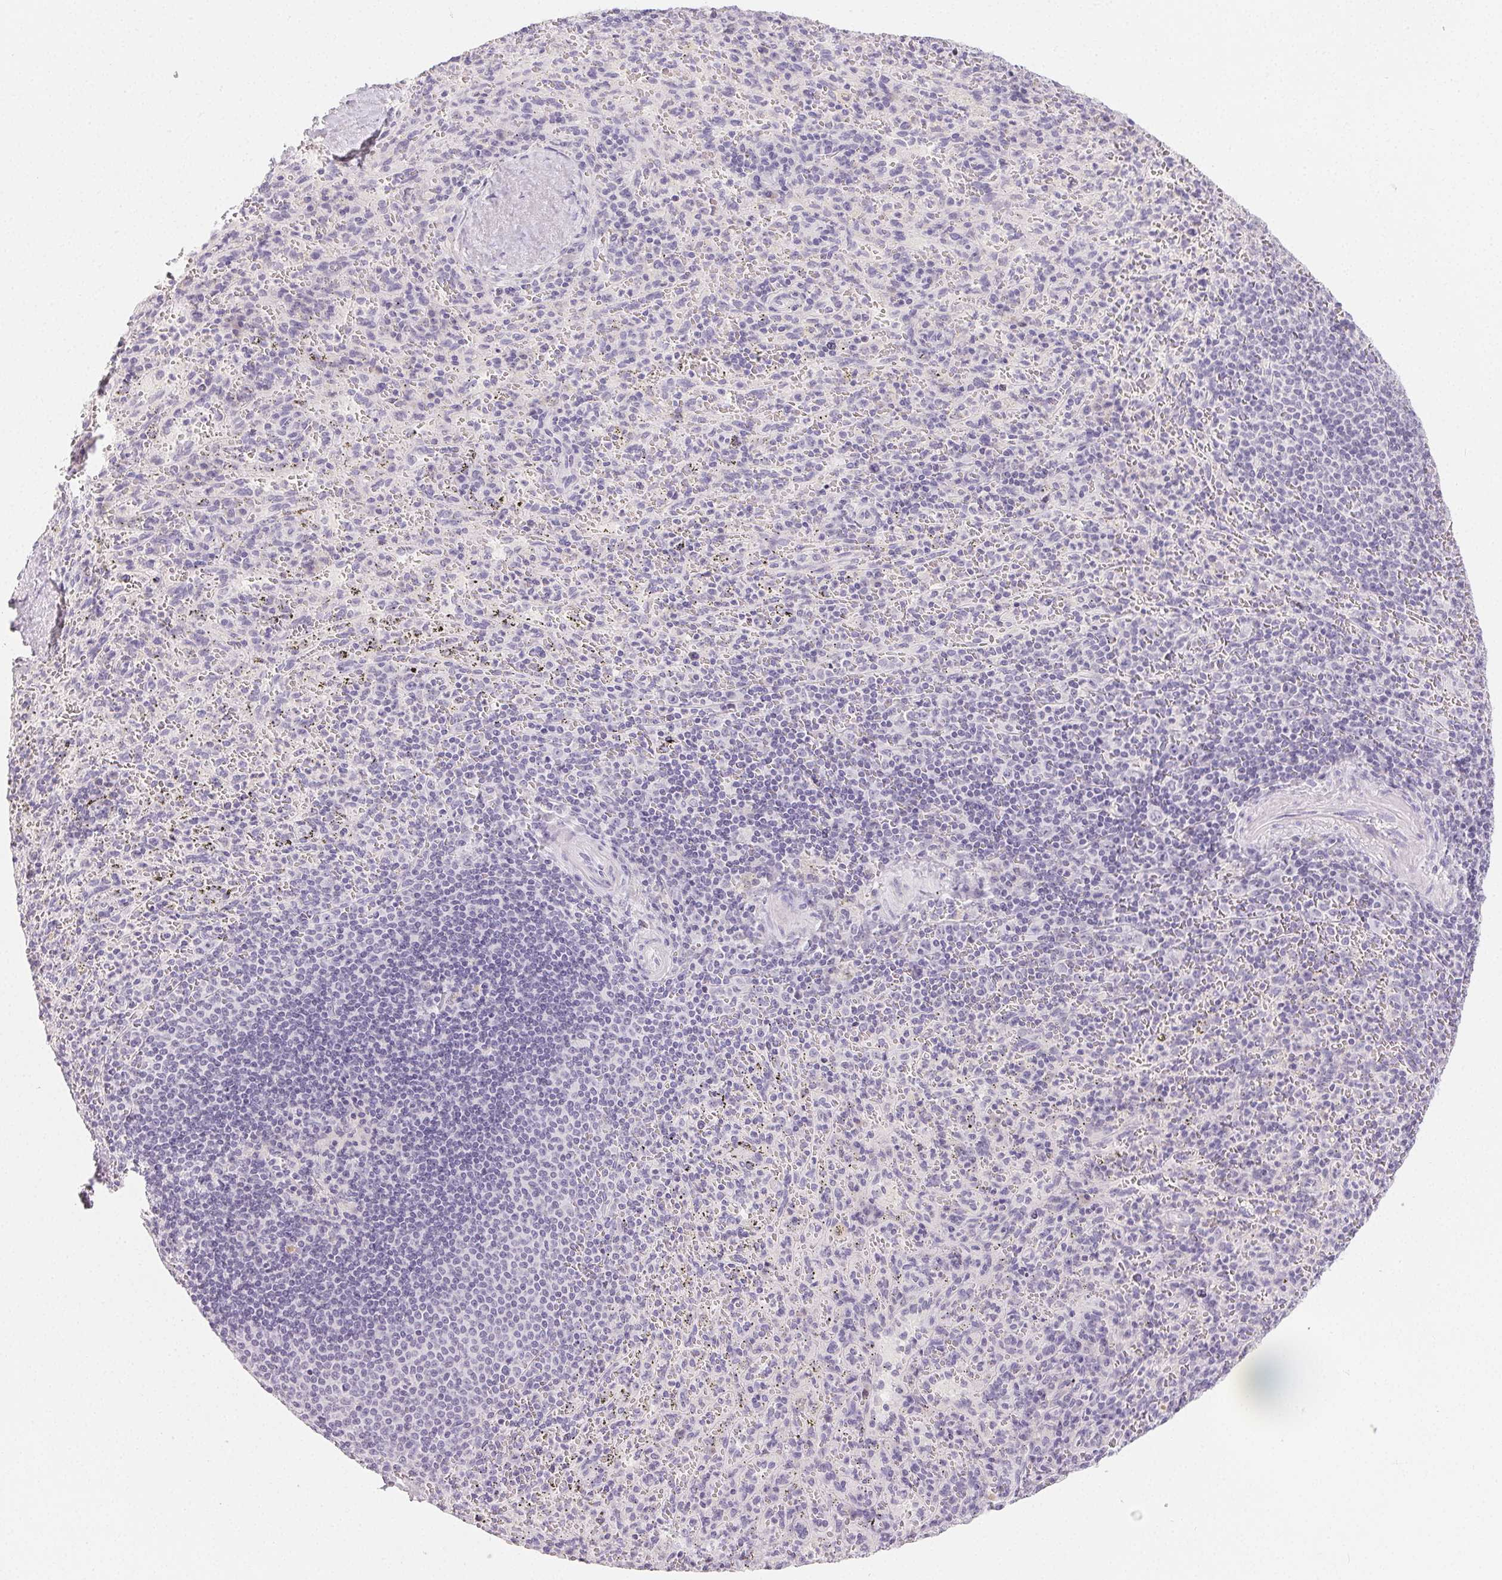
{"staining": {"intensity": "negative", "quantity": "none", "location": "none"}, "tissue": "spleen", "cell_type": "Cells in red pulp", "image_type": "normal", "snomed": [{"axis": "morphology", "description": "Normal tissue, NOS"}, {"axis": "topography", "description": "Spleen"}], "caption": "High magnification brightfield microscopy of benign spleen stained with DAB (brown) and counterstained with hematoxylin (blue): cells in red pulp show no significant positivity.", "gene": "MIOX", "patient": {"sex": "male", "age": 57}}